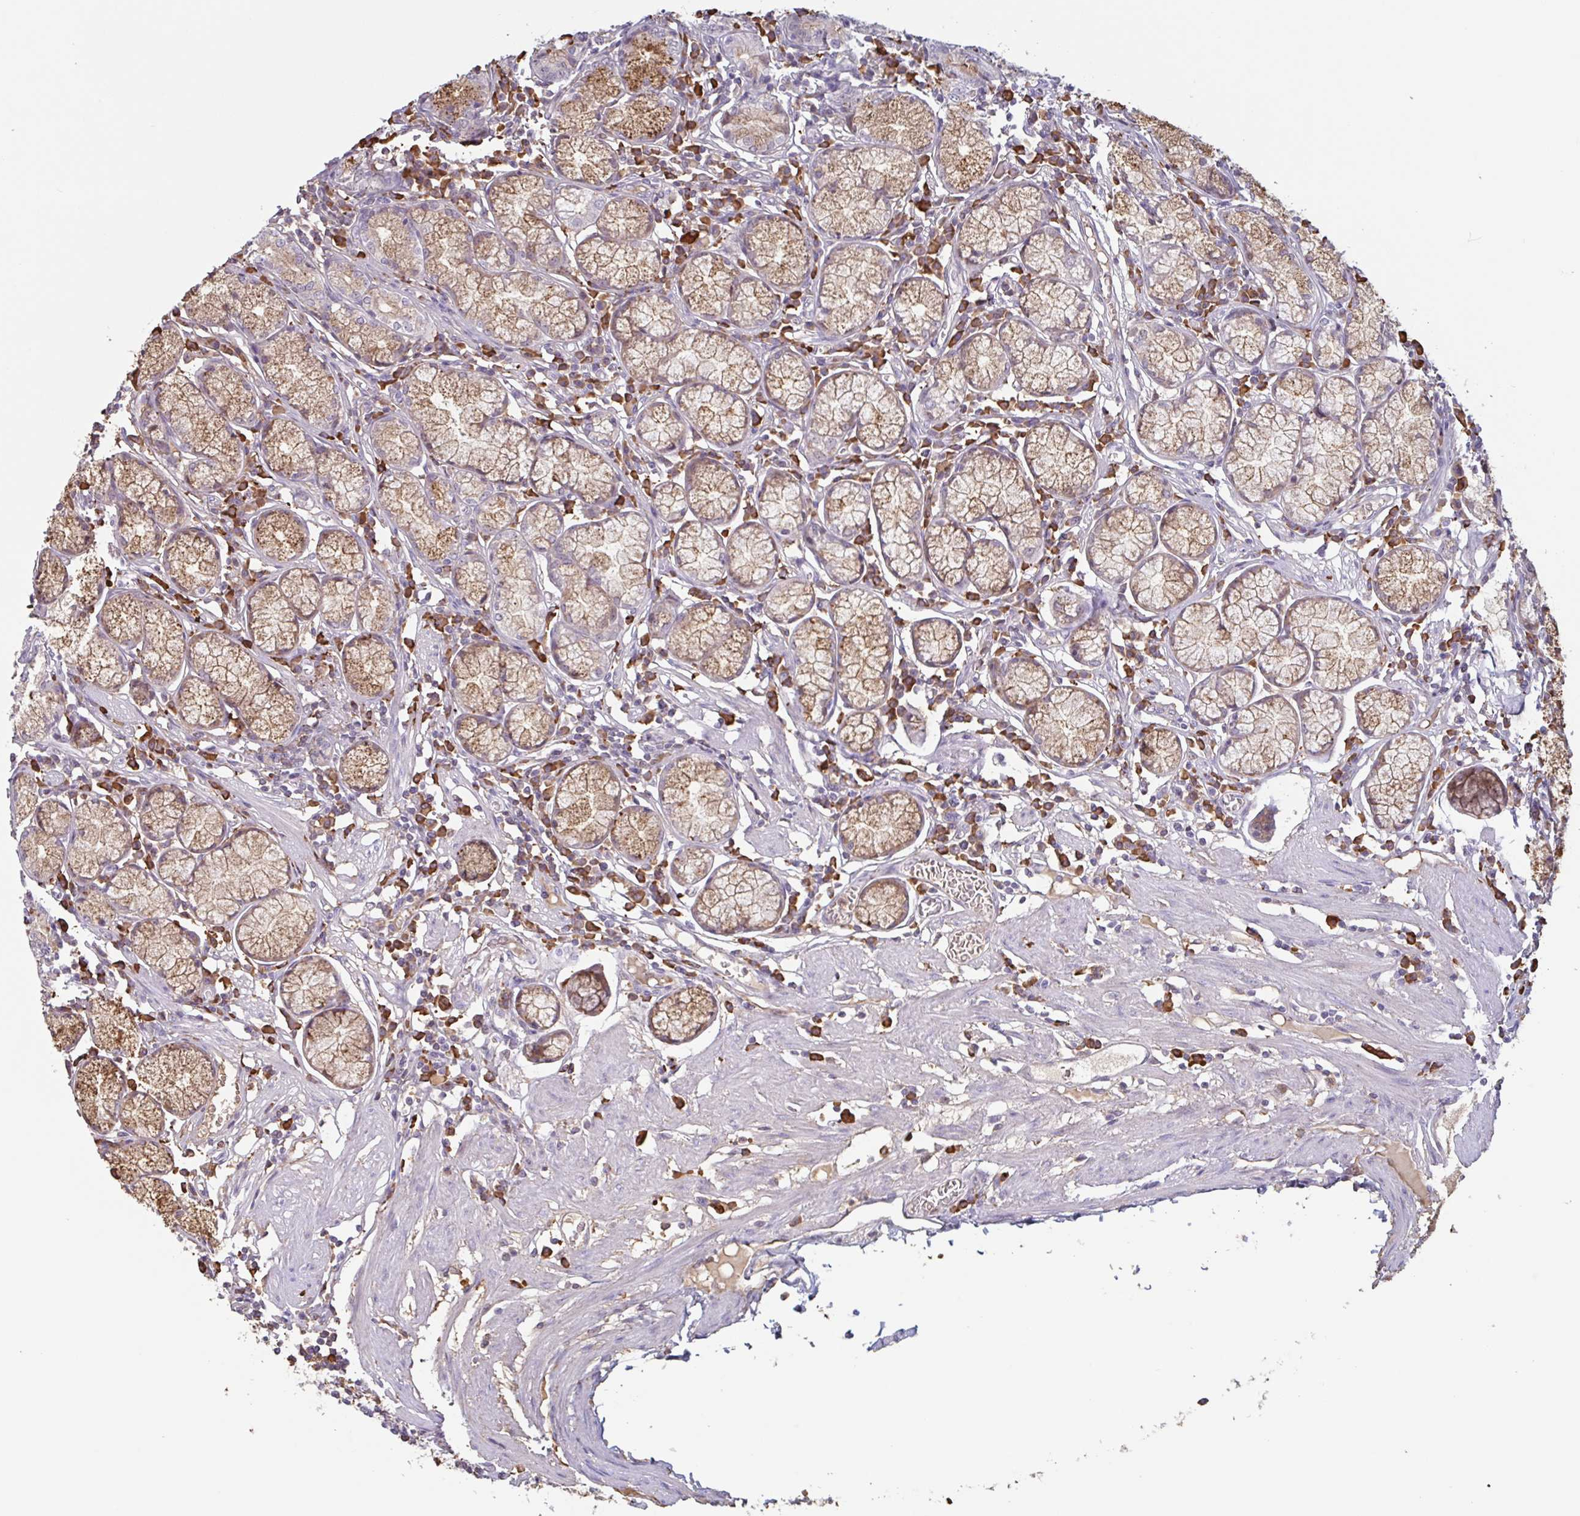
{"staining": {"intensity": "moderate", "quantity": "25%-75%", "location": "cytoplasmic/membranous"}, "tissue": "stomach", "cell_type": "Glandular cells", "image_type": "normal", "snomed": [{"axis": "morphology", "description": "Normal tissue, NOS"}, {"axis": "topography", "description": "Stomach"}], "caption": "Approximately 25%-75% of glandular cells in unremarkable human stomach display moderate cytoplasmic/membranous protein positivity as visualized by brown immunohistochemical staining.", "gene": "TAF1D", "patient": {"sex": "male", "age": 55}}